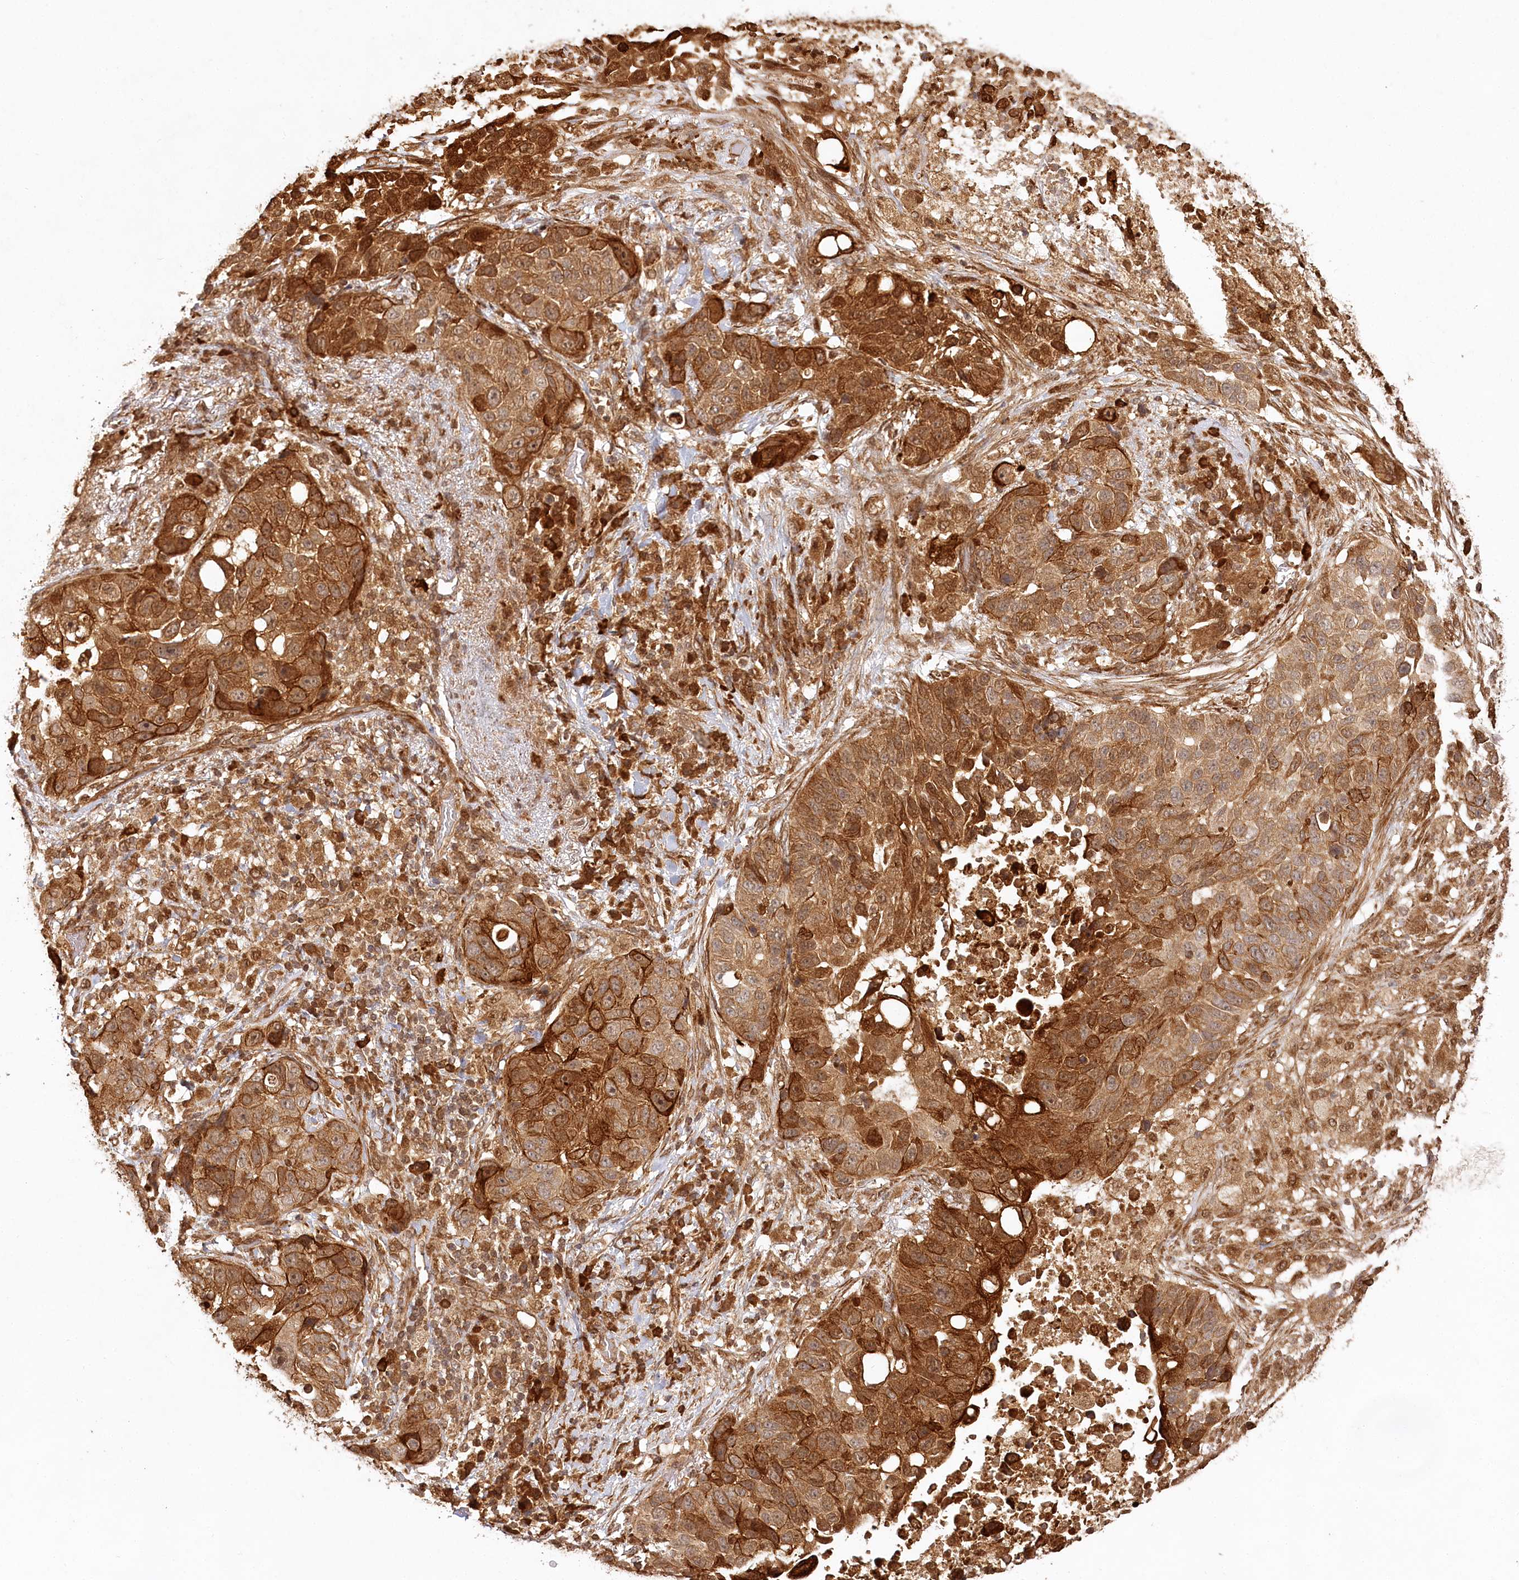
{"staining": {"intensity": "strong", "quantity": ">75%", "location": "cytoplasmic/membranous,nuclear"}, "tissue": "lung cancer", "cell_type": "Tumor cells", "image_type": "cancer", "snomed": [{"axis": "morphology", "description": "Squamous cell carcinoma, NOS"}, {"axis": "topography", "description": "Lung"}], "caption": "Squamous cell carcinoma (lung) tissue reveals strong cytoplasmic/membranous and nuclear staining in about >75% of tumor cells, visualized by immunohistochemistry.", "gene": "ULK2", "patient": {"sex": "male", "age": 57}}